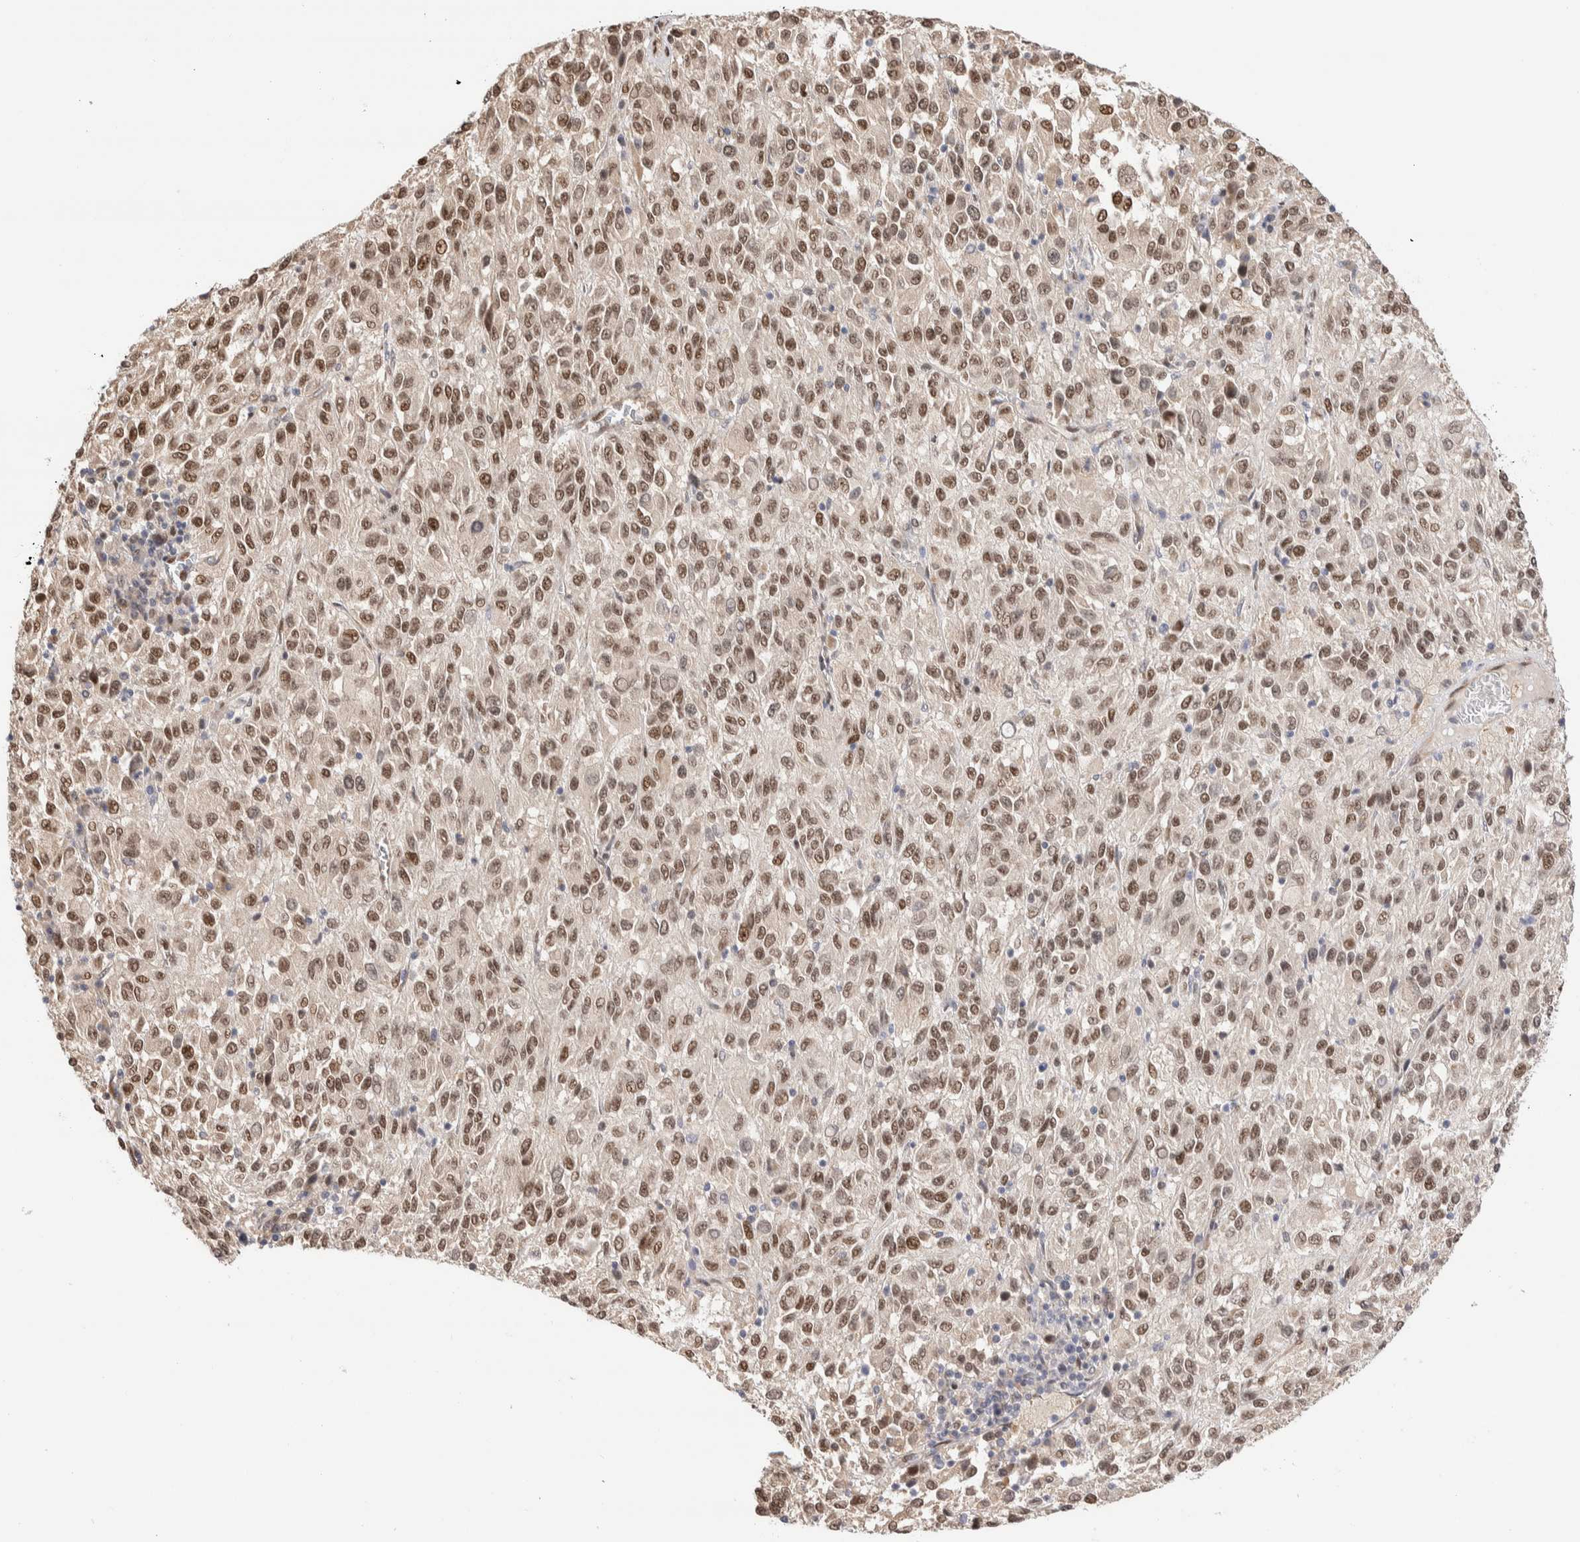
{"staining": {"intensity": "moderate", "quantity": ">75%", "location": "cytoplasmic/membranous,nuclear"}, "tissue": "melanoma", "cell_type": "Tumor cells", "image_type": "cancer", "snomed": [{"axis": "morphology", "description": "Malignant melanoma, Metastatic site"}, {"axis": "topography", "description": "Lung"}], "caption": "Melanoma tissue displays moderate cytoplasmic/membranous and nuclear staining in about >75% of tumor cells (DAB (3,3'-diaminobenzidine) = brown stain, brightfield microscopy at high magnification).", "gene": "NSMAF", "patient": {"sex": "male", "age": 64}}